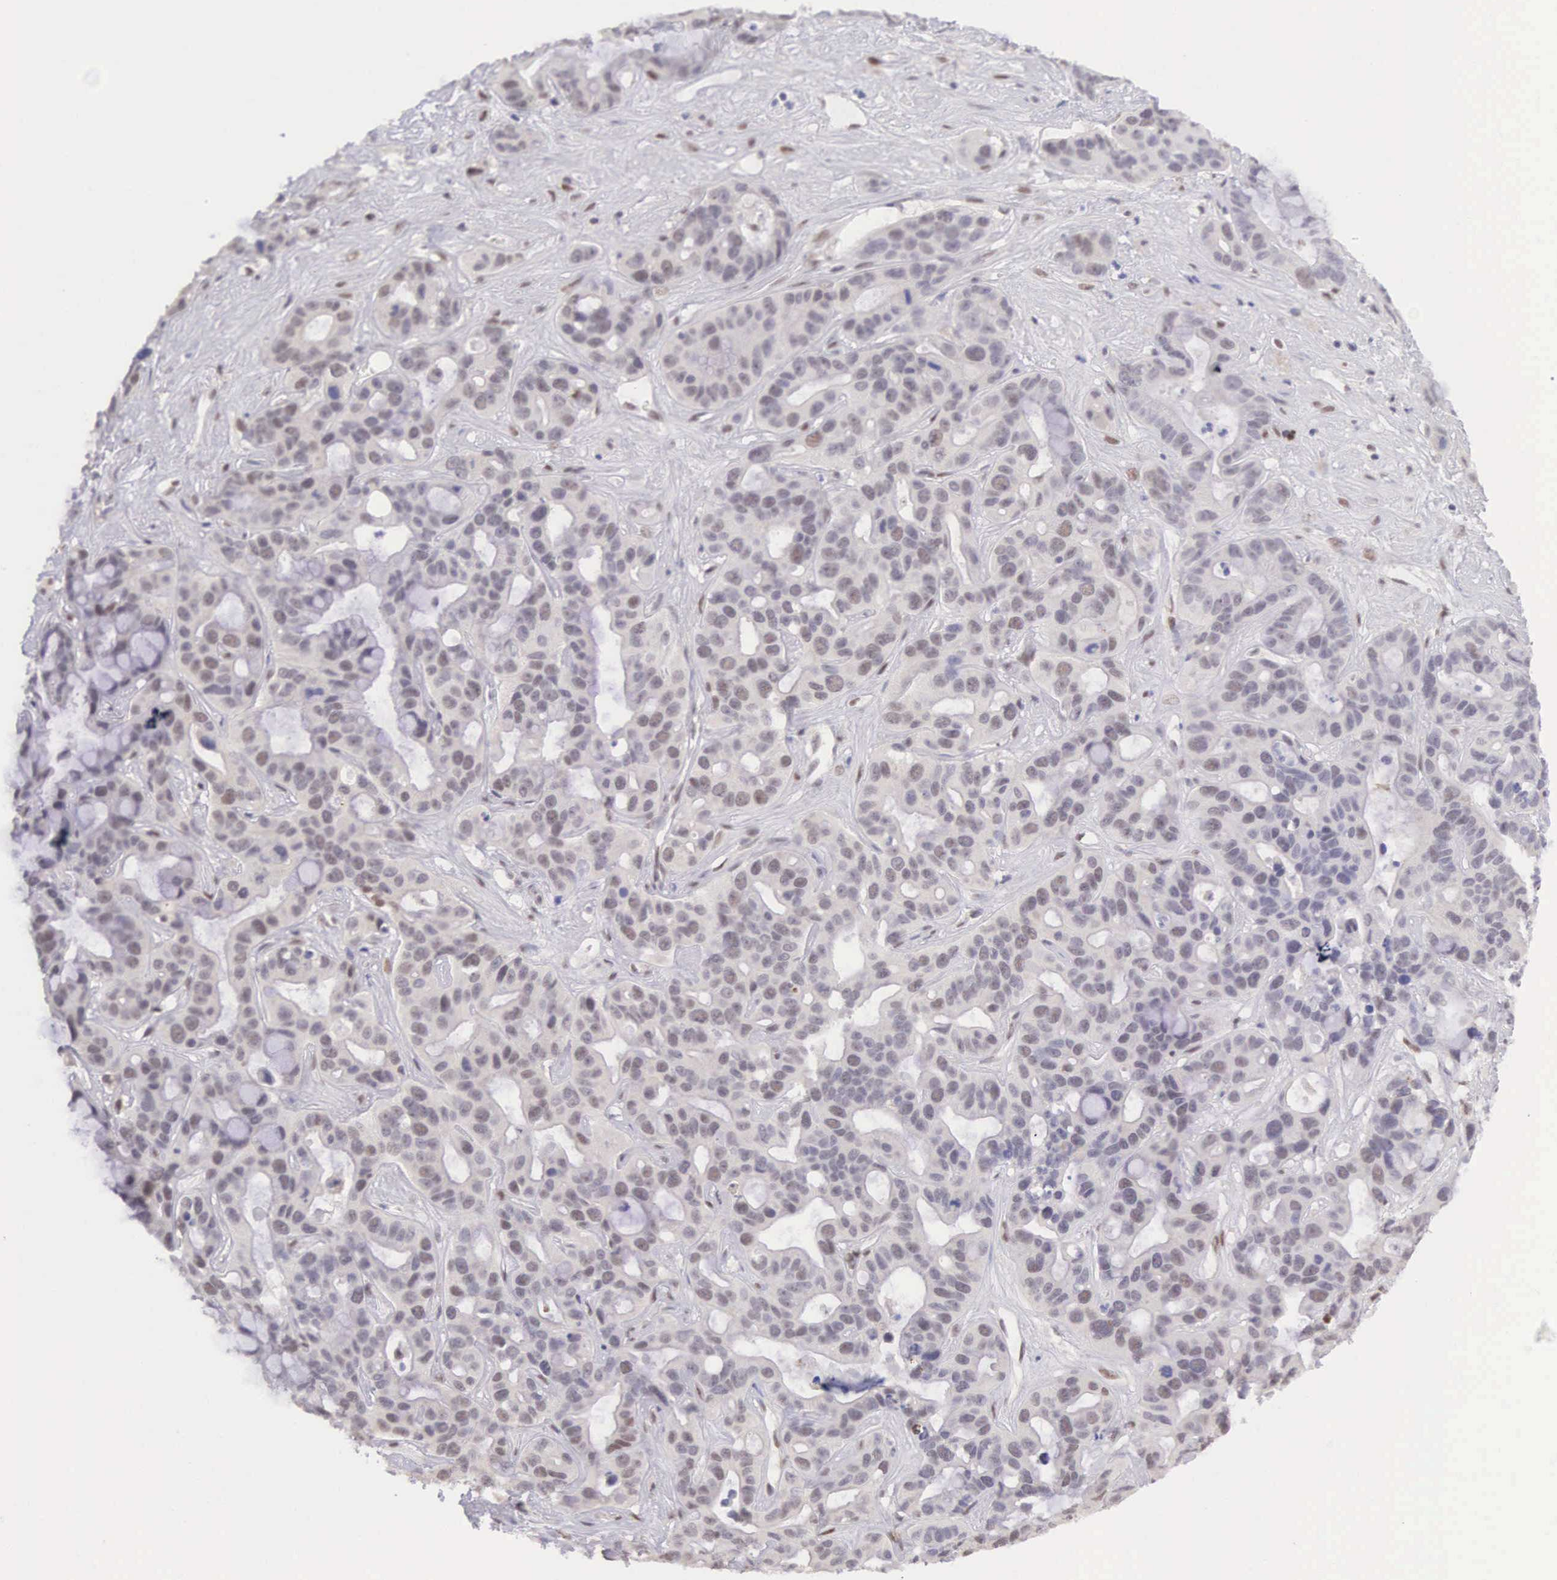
{"staining": {"intensity": "weak", "quantity": "<25%", "location": "nuclear"}, "tissue": "liver cancer", "cell_type": "Tumor cells", "image_type": "cancer", "snomed": [{"axis": "morphology", "description": "Cholangiocarcinoma"}, {"axis": "topography", "description": "Liver"}], "caption": "High power microscopy photomicrograph of an IHC image of liver cancer, revealing no significant expression in tumor cells. Brightfield microscopy of immunohistochemistry (IHC) stained with DAB (brown) and hematoxylin (blue), captured at high magnification.", "gene": "CCDC117", "patient": {"sex": "female", "age": 65}}